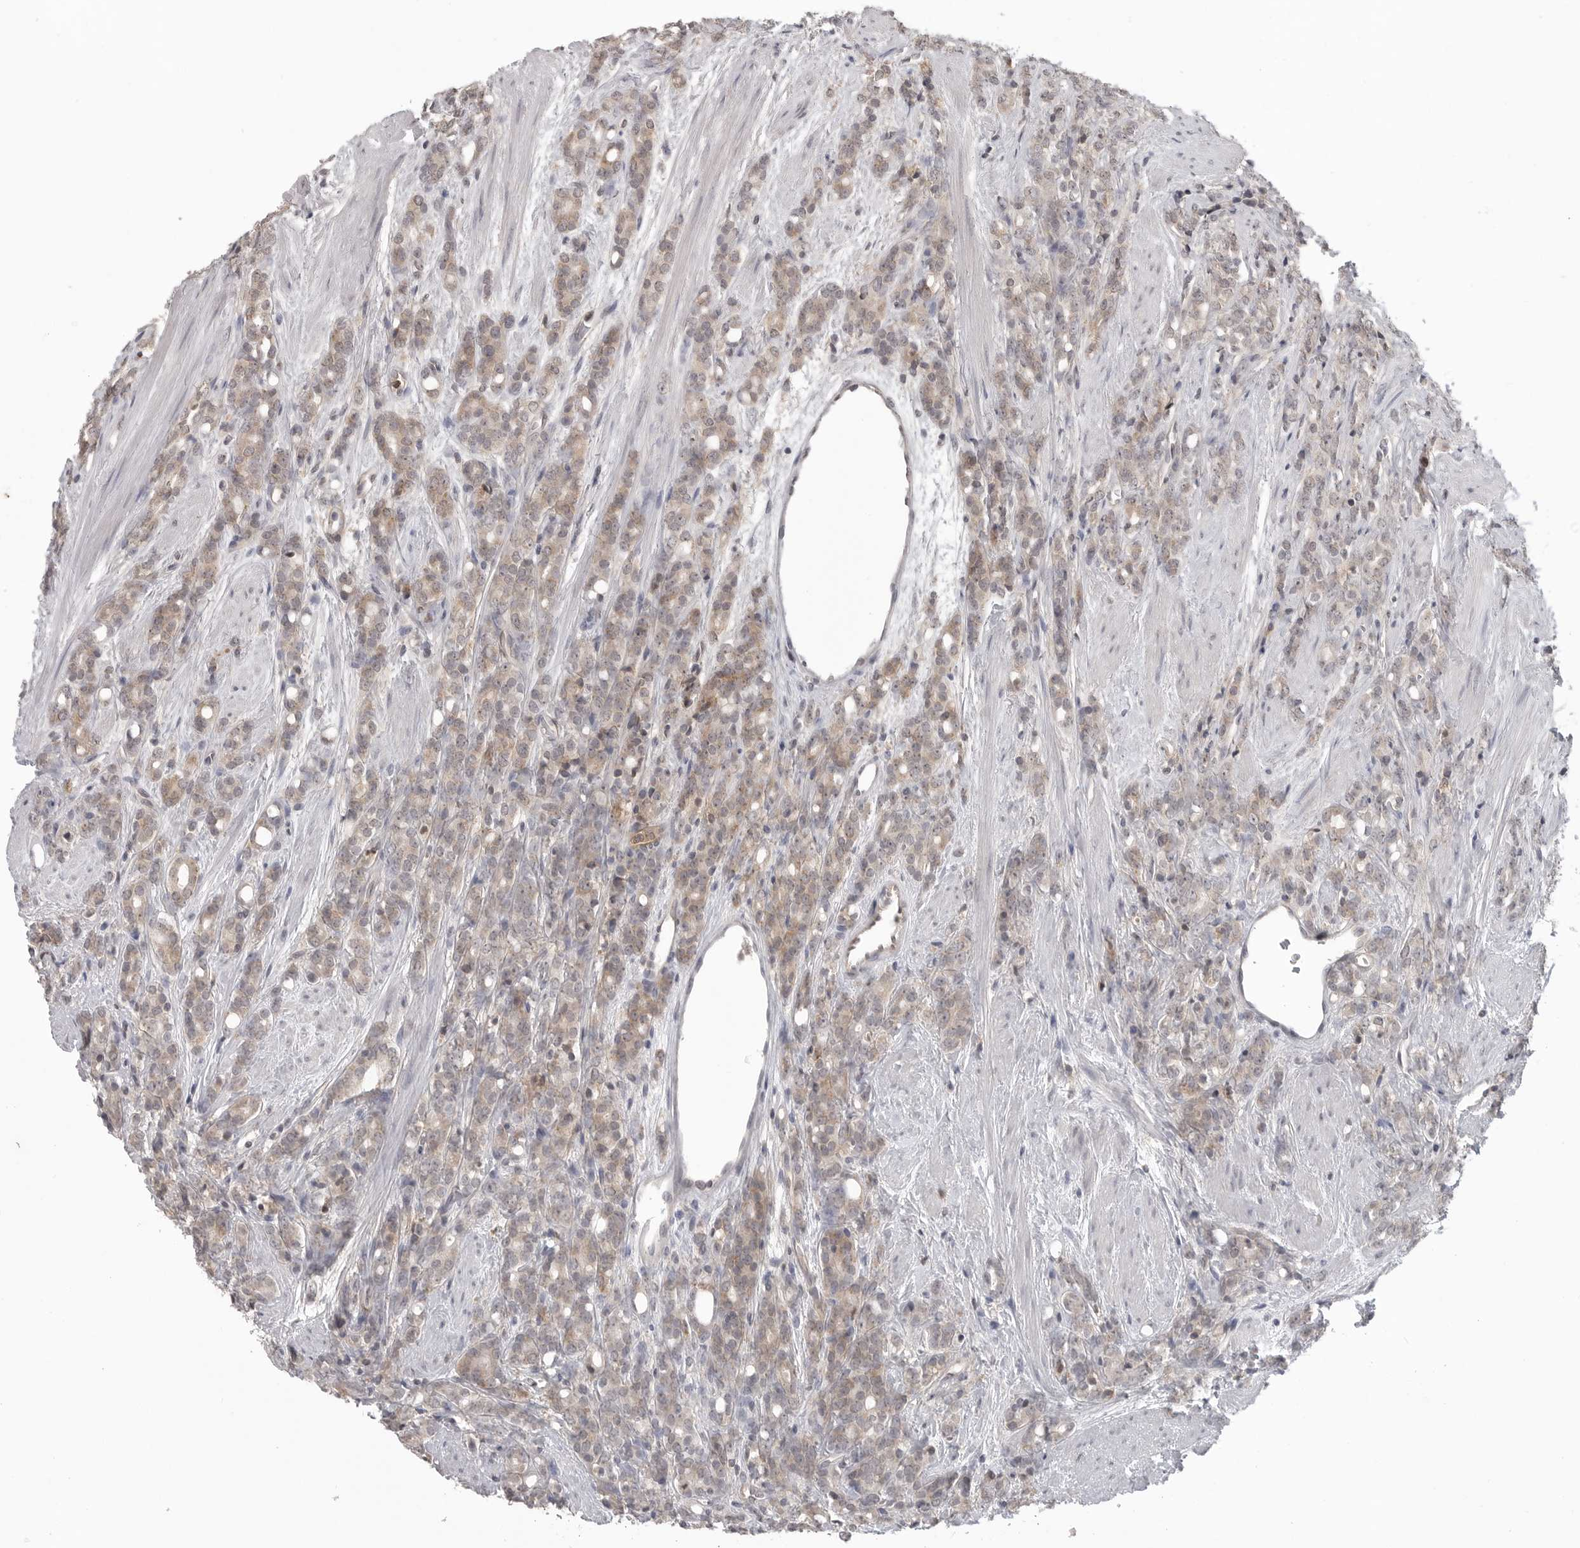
{"staining": {"intensity": "moderate", "quantity": "25%-75%", "location": "cytoplasmic/membranous"}, "tissue": "prostate cancer", "cell_type": "Tumor cells", "image_type": "cancer", "snomed": [{"axis": "morphology", "description": "Adenocarcinoma, High grade"}, {"axis": "topography", "description": "Prostate"}], "caption": "IHC (DAB (3,3'-diaminobenzidine)) staining of prostate cancer (high-grade adenocarcinoma) exhibits moderate cytoplasmic/membranous protein expression in approximately 25%-75% of tumor cells. (IHC, brightfield microscopy, high magnification).", "gene": "IFNGR1", "patient": {"sex": "male", "age": 62}}